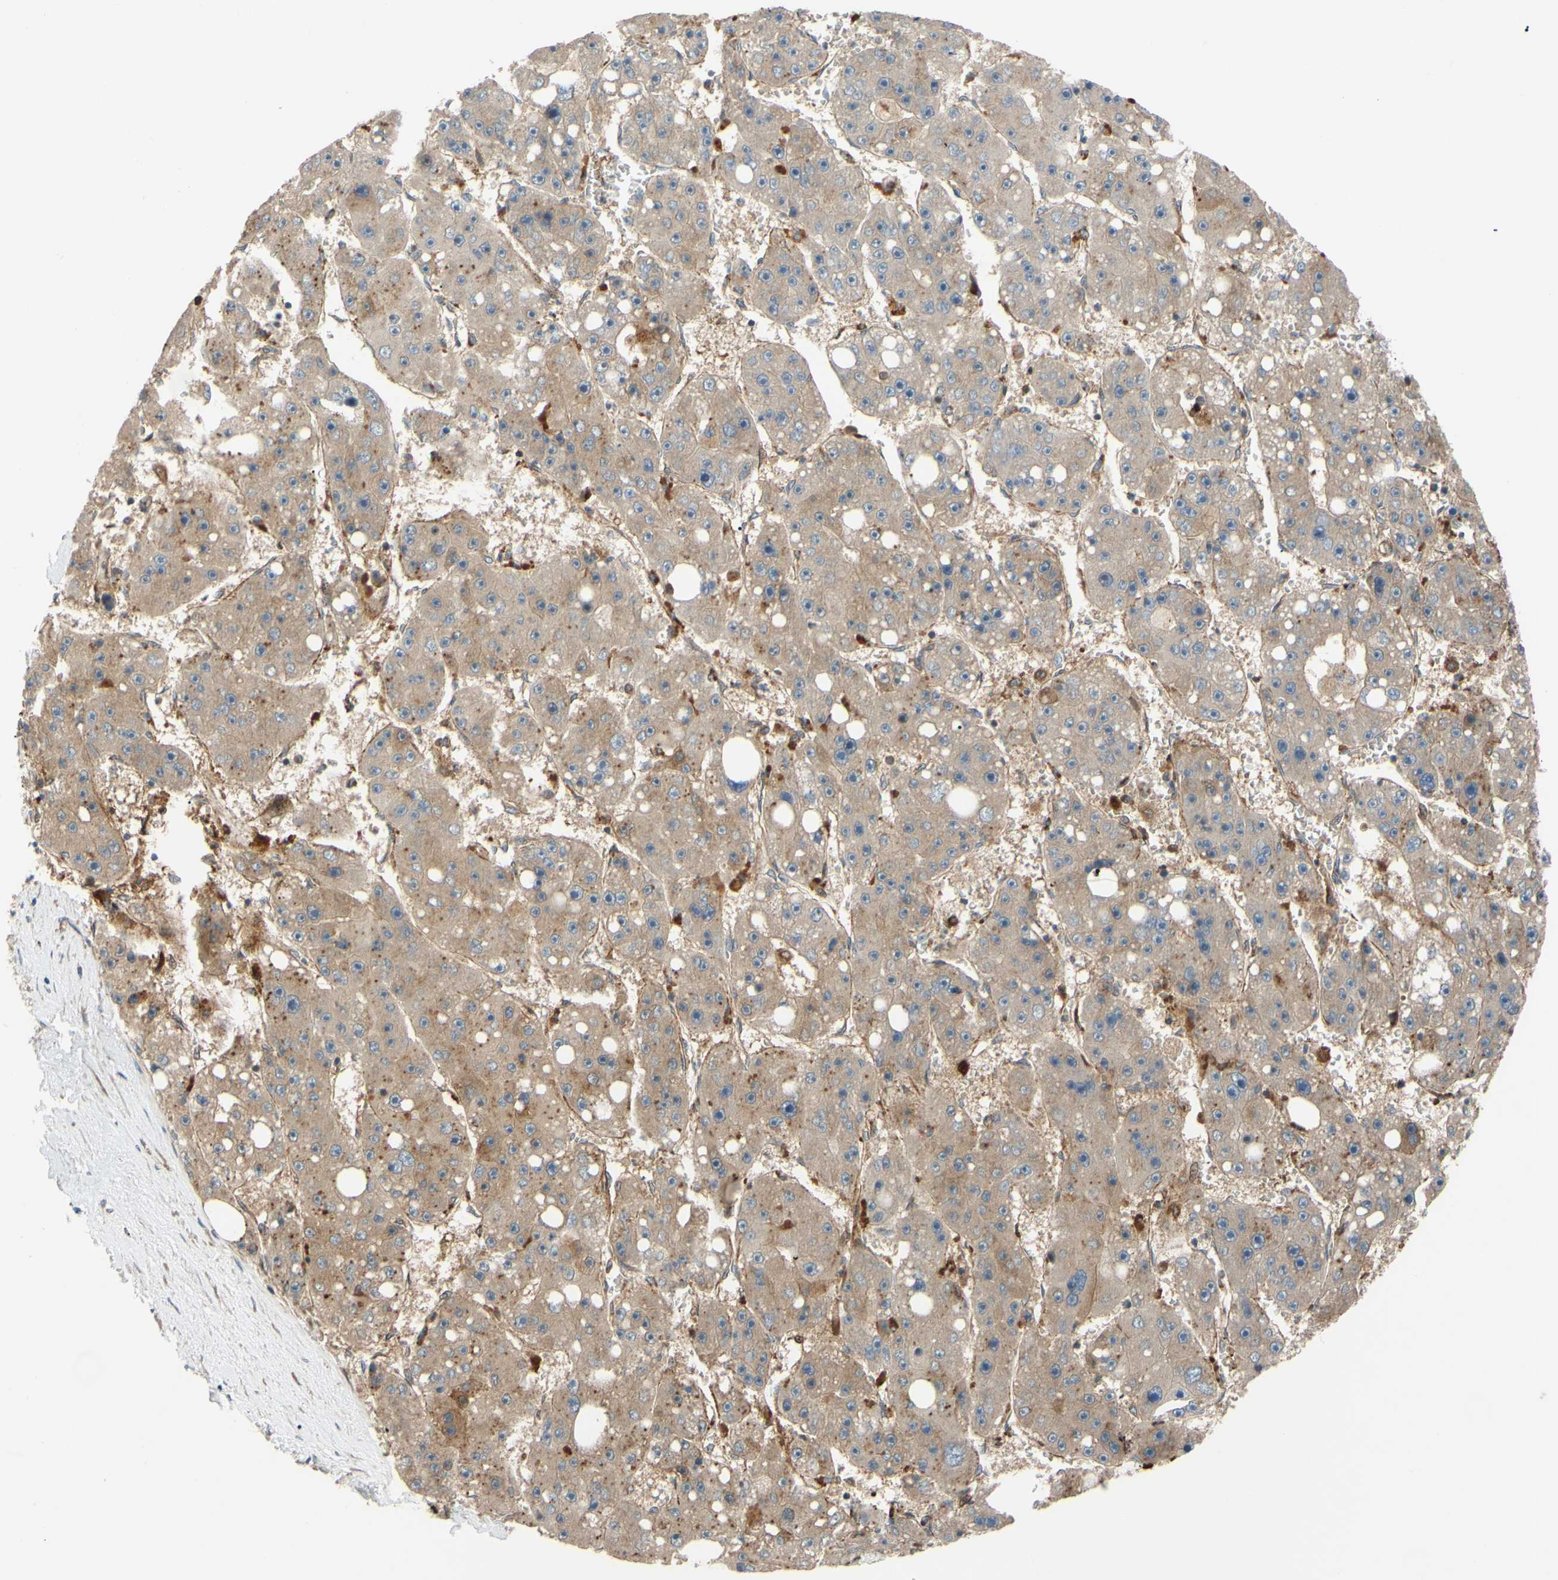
{"staining": {"intensity": "weak", "quantity": ">75%", "location": "cytoplasmic/membranous"}, "tissue": "liver cancer", "cell_type": "Tumor cells", "image_type": "cancer", "snomed": [{"axis": "morphology", "description": "Carcinoma, Hepatocellular, NOS"}, {"axis": "topography", "description": "Liver"}], "caption": "DAB (3,3'-diaminobenzidine) immunohistochemical staining of liver cancer (hepatocellular carcinoma) exhibits weak cytoplasmic/membranous protein positivity in approximately >75% of tumor cells.", "gene": "SPTLC1", "patient": {"sex": "female", "age": 61}}